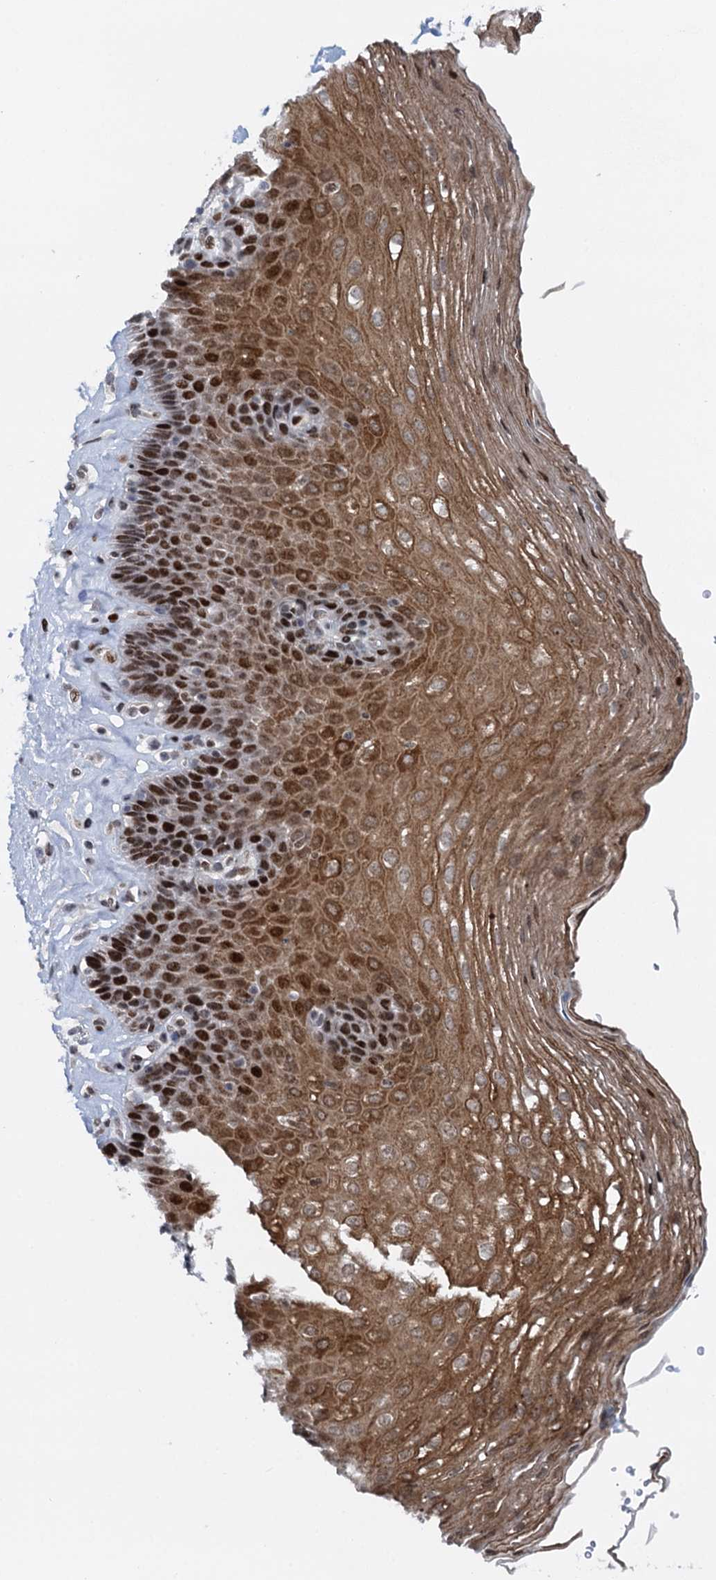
{"staining": {"intensity": "moderate", "quantity": ">75%", "location": "cytoplasmic/membranous,nuclear"}, "tissue": "esophagus", "cell_type": "Squamous epithelial cells", "image_type": "normal", "snomed": [{"axis": "morphology", "description": "Normal tissue, NOS"}, {"axis": "topography", "description": "Esophagus"}], "caption": "Protein staining reveals moderate cytoplasmic/membranous,nuclear expression in about >75% of squamous epithelial cells in unremarkable esophagus.", "gene": "RUFY2", "patient": {"sex": "female", "age": 66}}